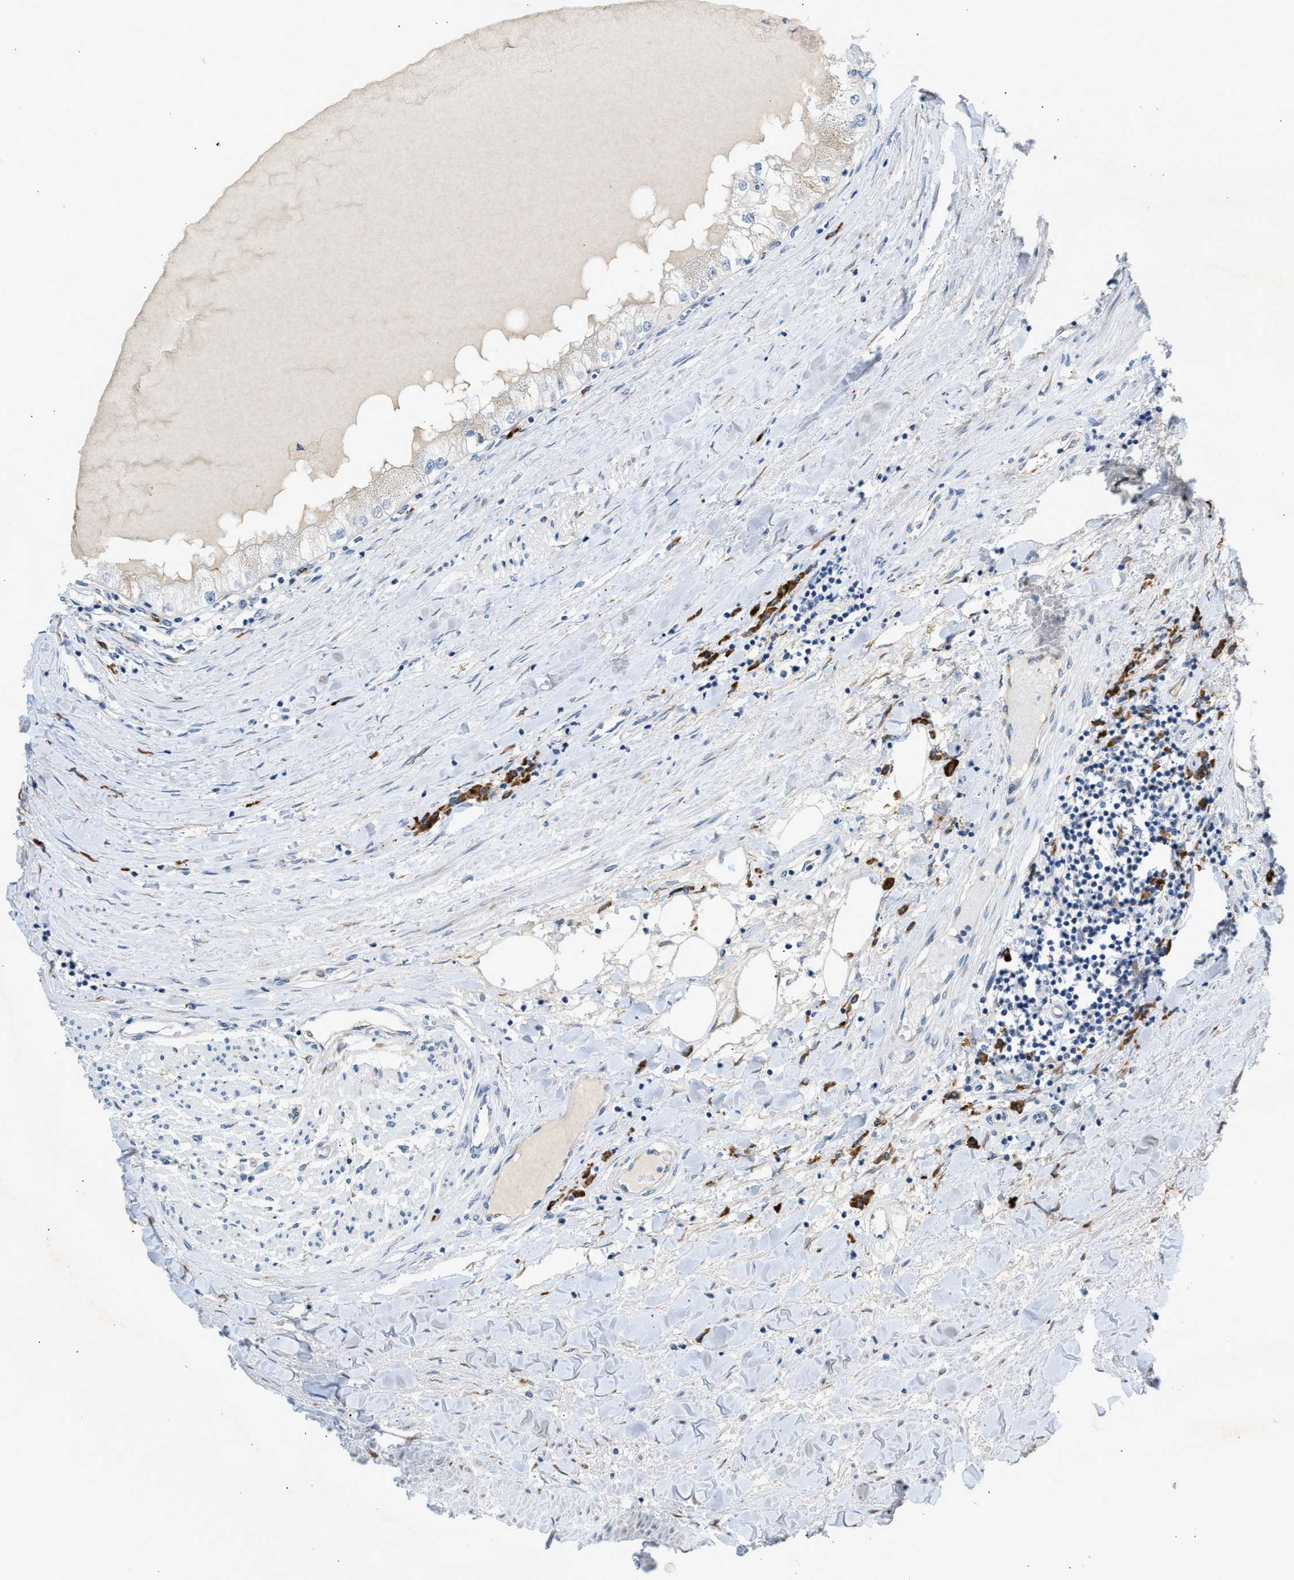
{"staining": {"intensity": "negative", "quantity": "none", "location": "none"}, "tissue": "renal cancer", "cell_type": "Tumor cells", "image_type": "cancer", "snomed": [{"axis": "morphology", "description": "Adenocarcinoma, NOS"}, {"axis": "topography", "description": "Kidney"}], "caption": "Immunohistochemical staining of renal cancer demonstrates no significant staining in tumor cells.", "gene": "KCNC2", "patient": {"sex": "male", "age": 68}}